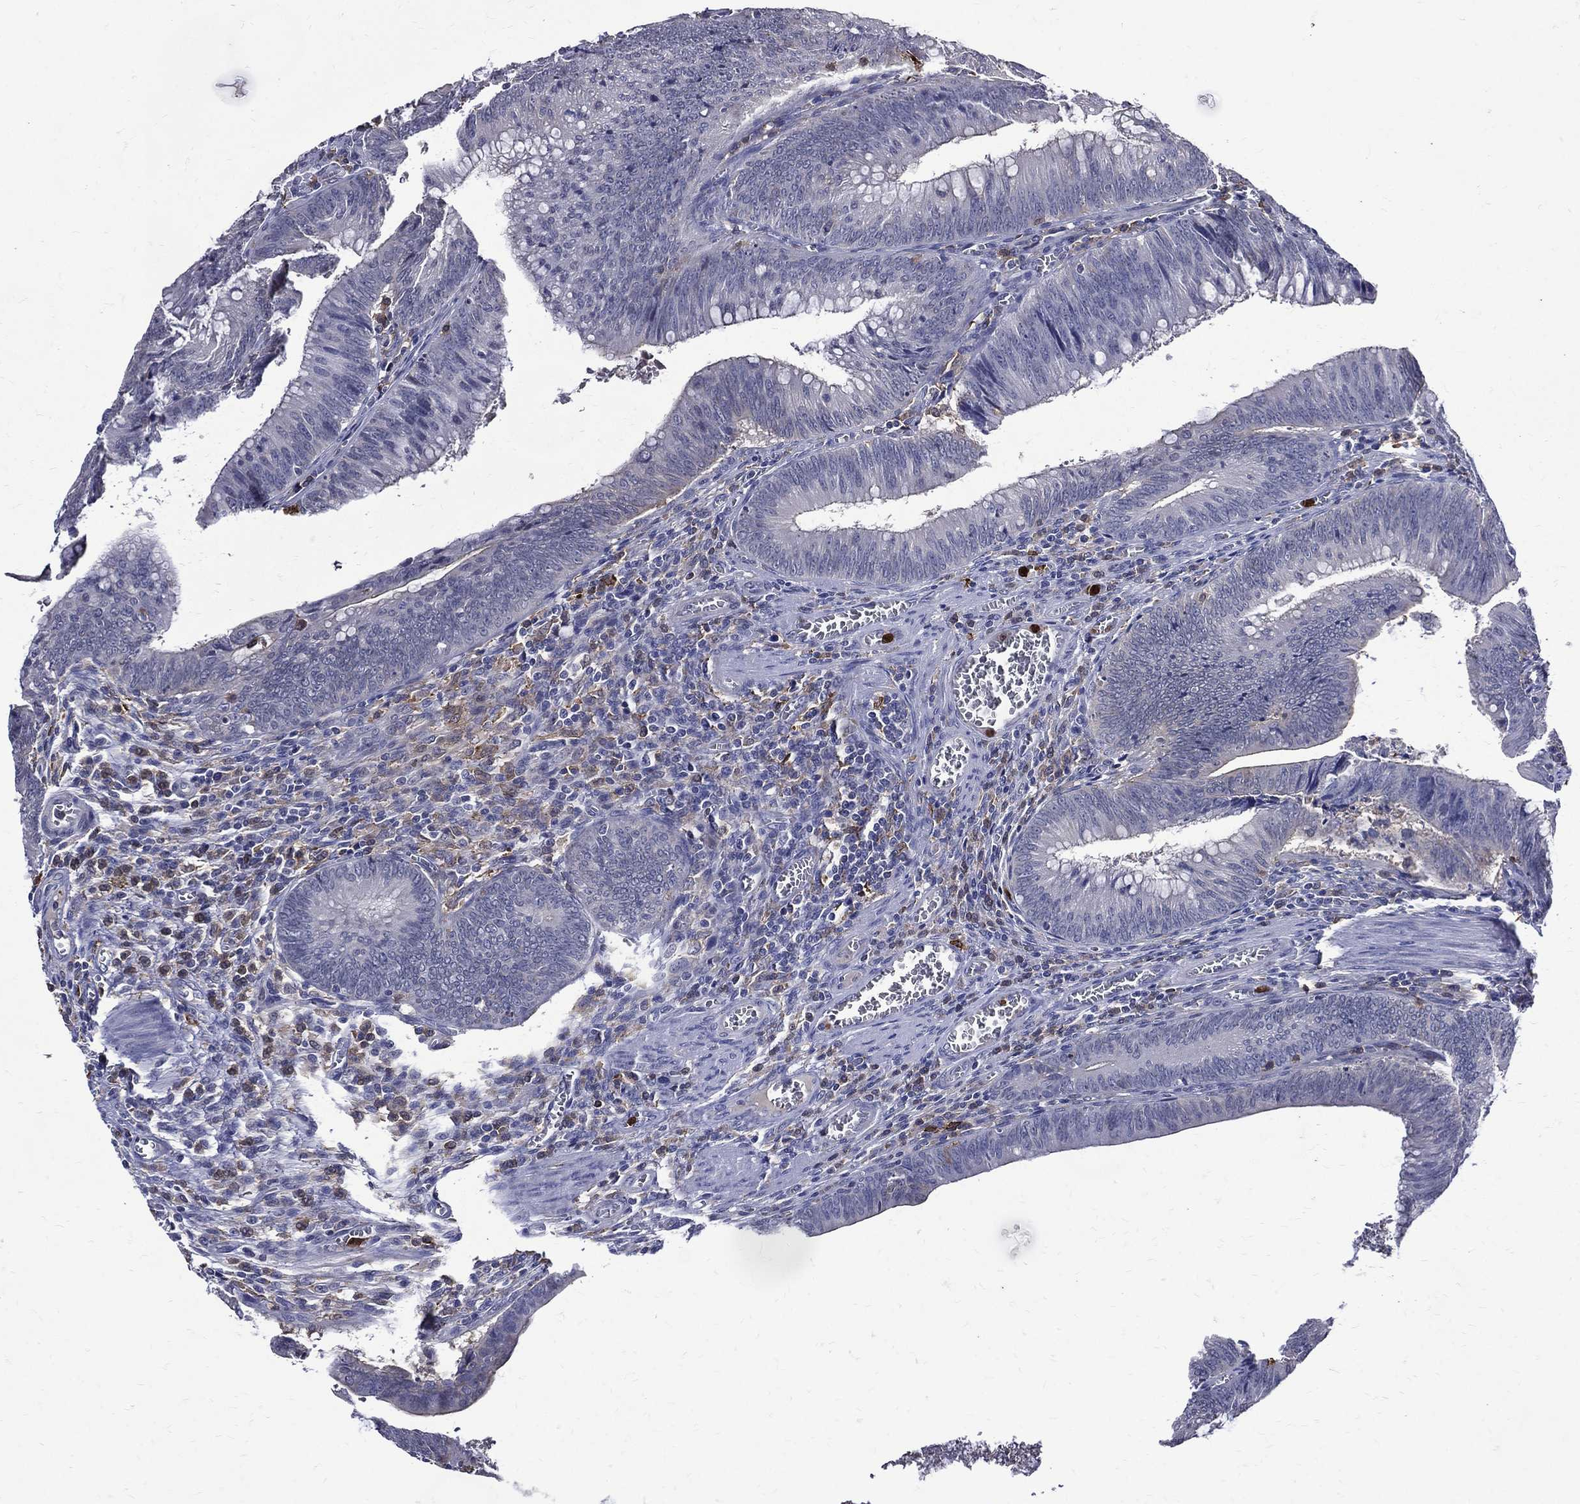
{"staining": {"intensity": "negative", "quantity": "none", "location": "none"}, "tissue": "colorectal cancer", "cell_type": "Tumor cells", "image_type": "cancer", "snomed": [{"axis": "morphology", "description": "Adenocarcinoma, NOS"}, {"axis": "topography", "description": "Rectum"}], "caption": "A high-resolution image shows immunohistochemistry staining of colorectal cancer, which displays no significant positivity in tumor cells.", "gene": "GPR171", "patient": {"sex": "female", "age": 72}}